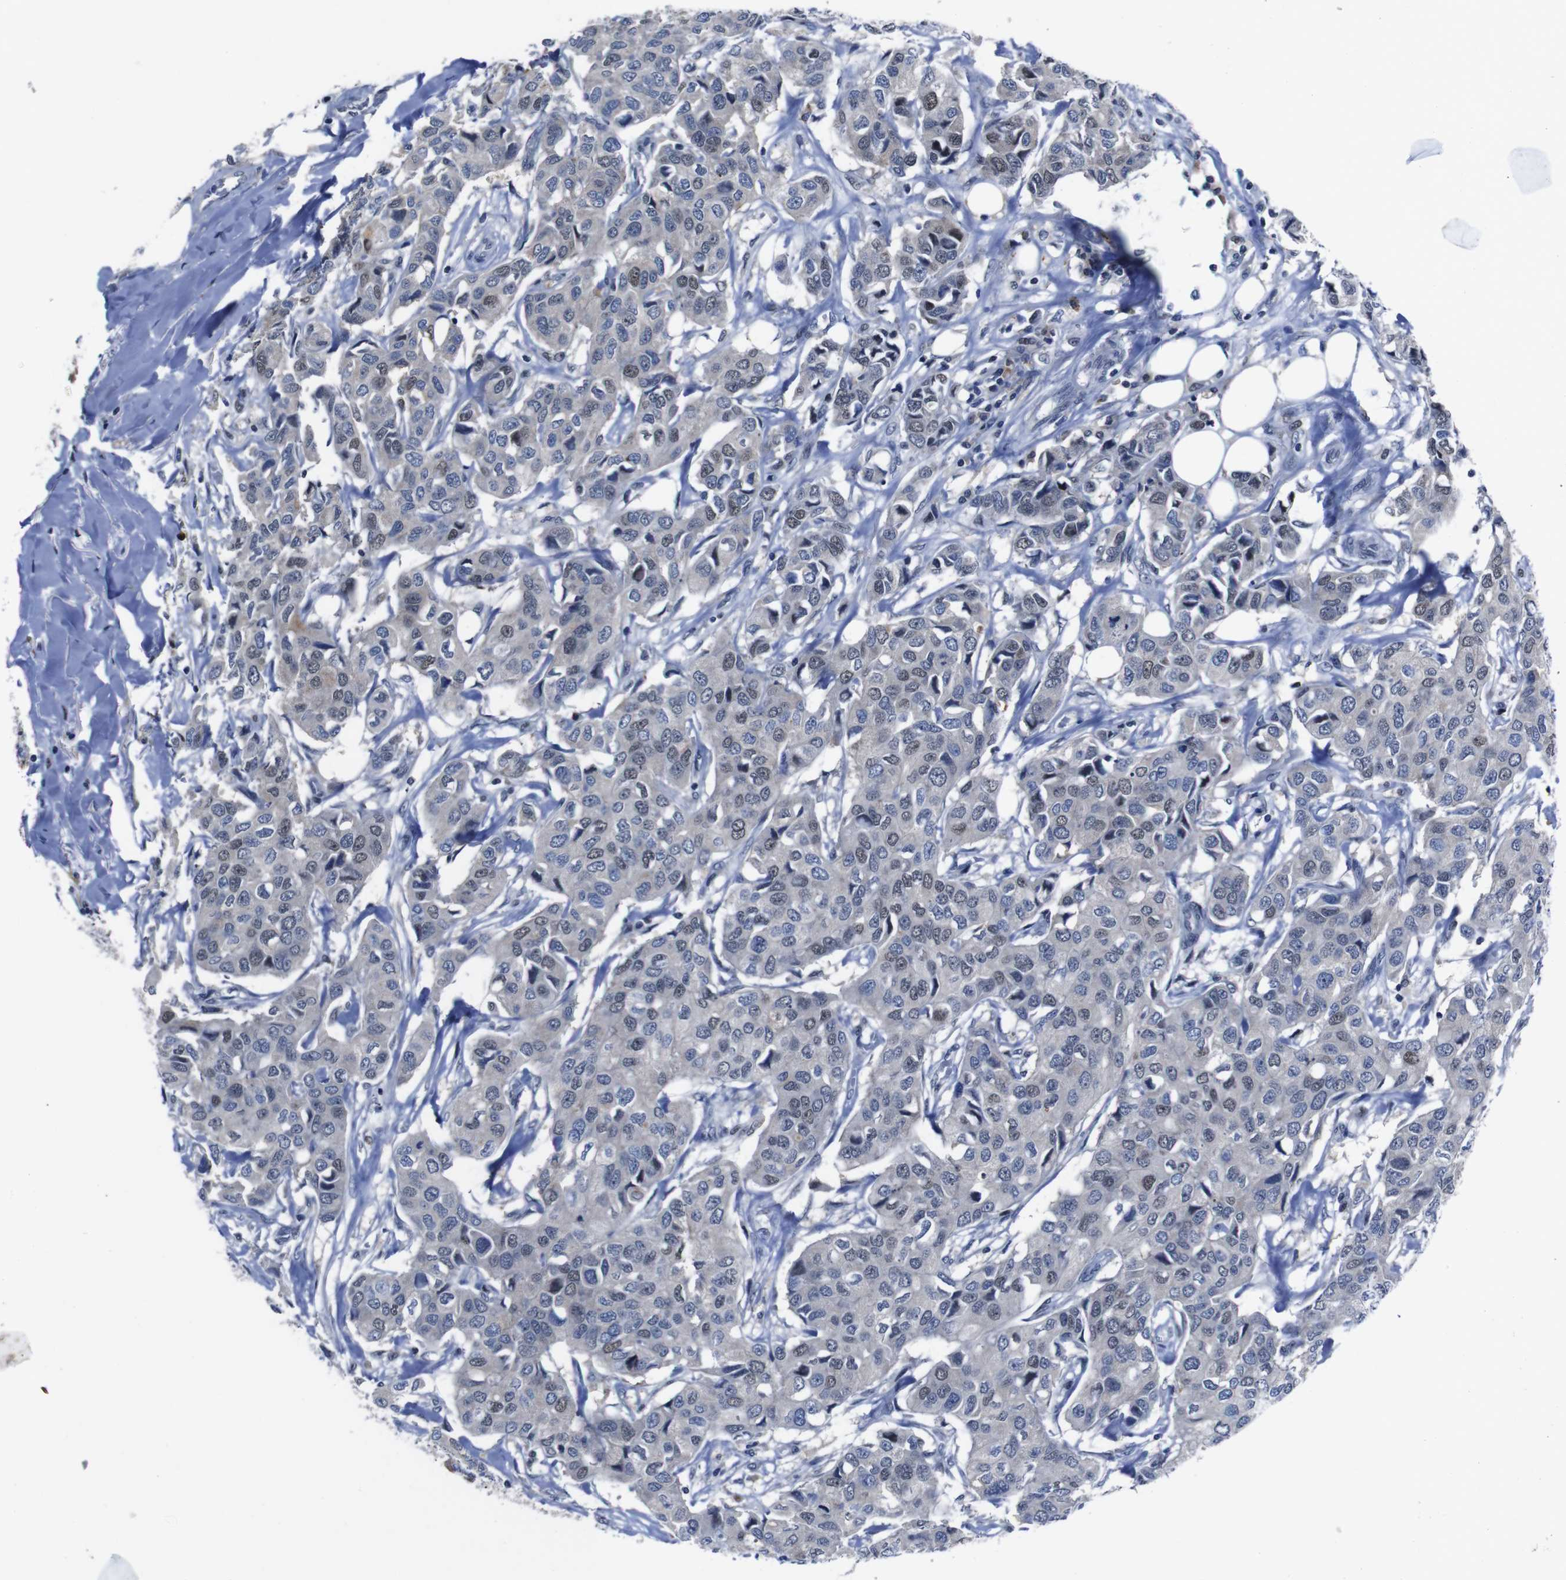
{"staining": {"intensity": "negative", "quantity": "none", "location": "none"}, "tissue": "breast cancer", "cell_type": "Tumor cells", "image_type": "cancer", "snomed": [{"axis": "morphology", "description": "Duct carcinoma"}, {"axis": "topography", "description": "Breast"}], "caption": "Immunohistochemical staining of human breast cancer exhibits no significant positivity in tumor cells. (DAB immunohistochemistry (IHC) visualized using brightfield microscopy, high magnification).", "gene": "SEMA4B", "patient": {"sex": "female", "age": 80}}